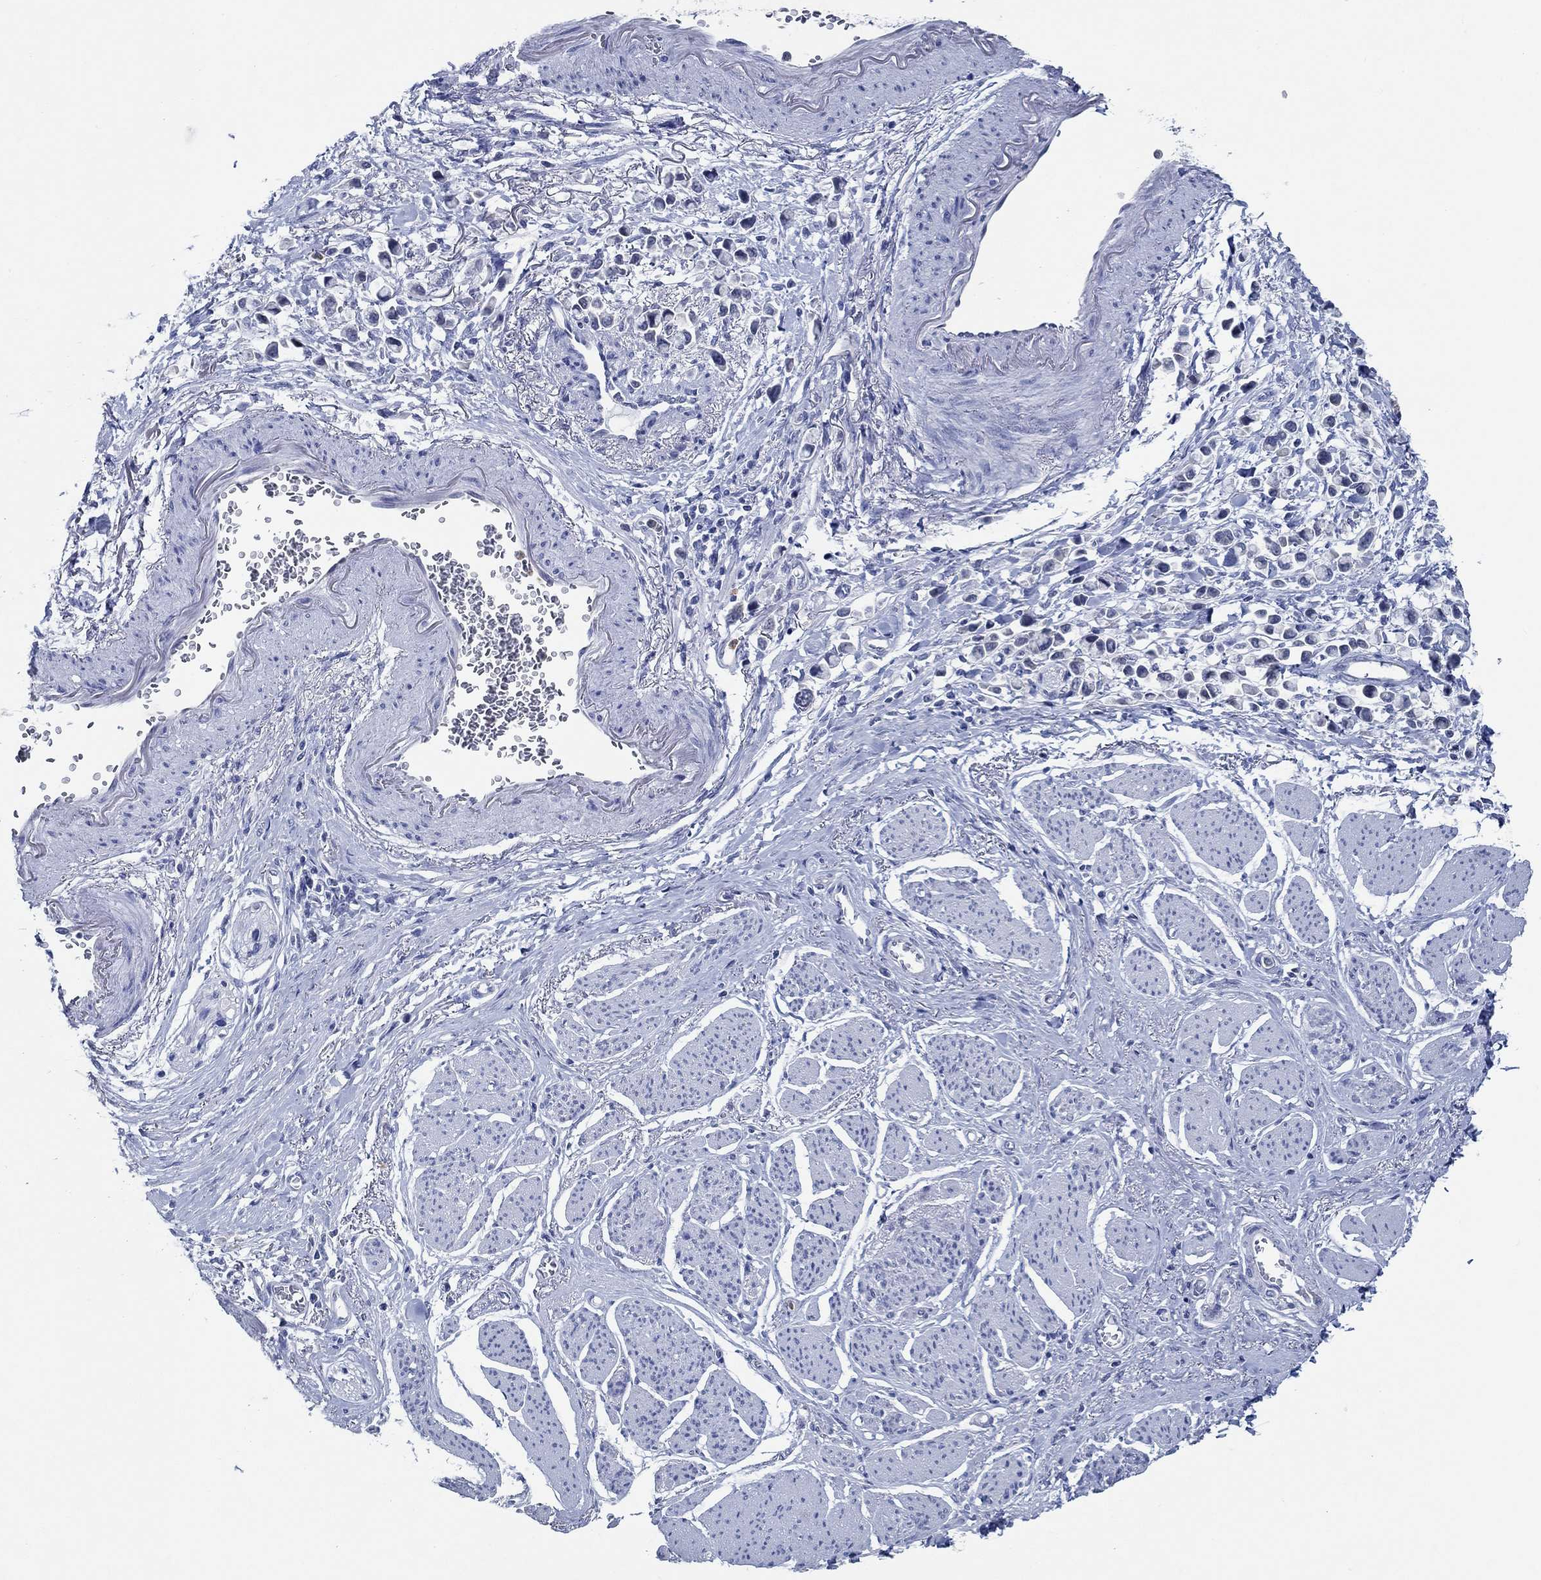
{"staining": {"intensity": "negative", "quantity": "none", "location": "none"}, "tissue": "stomach cancer", "cell_type": "Tumor cells", "image_type": "cancer", "snomed": [{"axis": "morphology", "description": "Adenocarcinoma, NOS"}, {"axis": "topography", "description": "Stomach"}], "caption": "Photomicrograph shows no significant protein positivity in tumor cells of stomach cancer.", "gene": "ZNF671", "patient": {"sex": "female", "age": 81}}